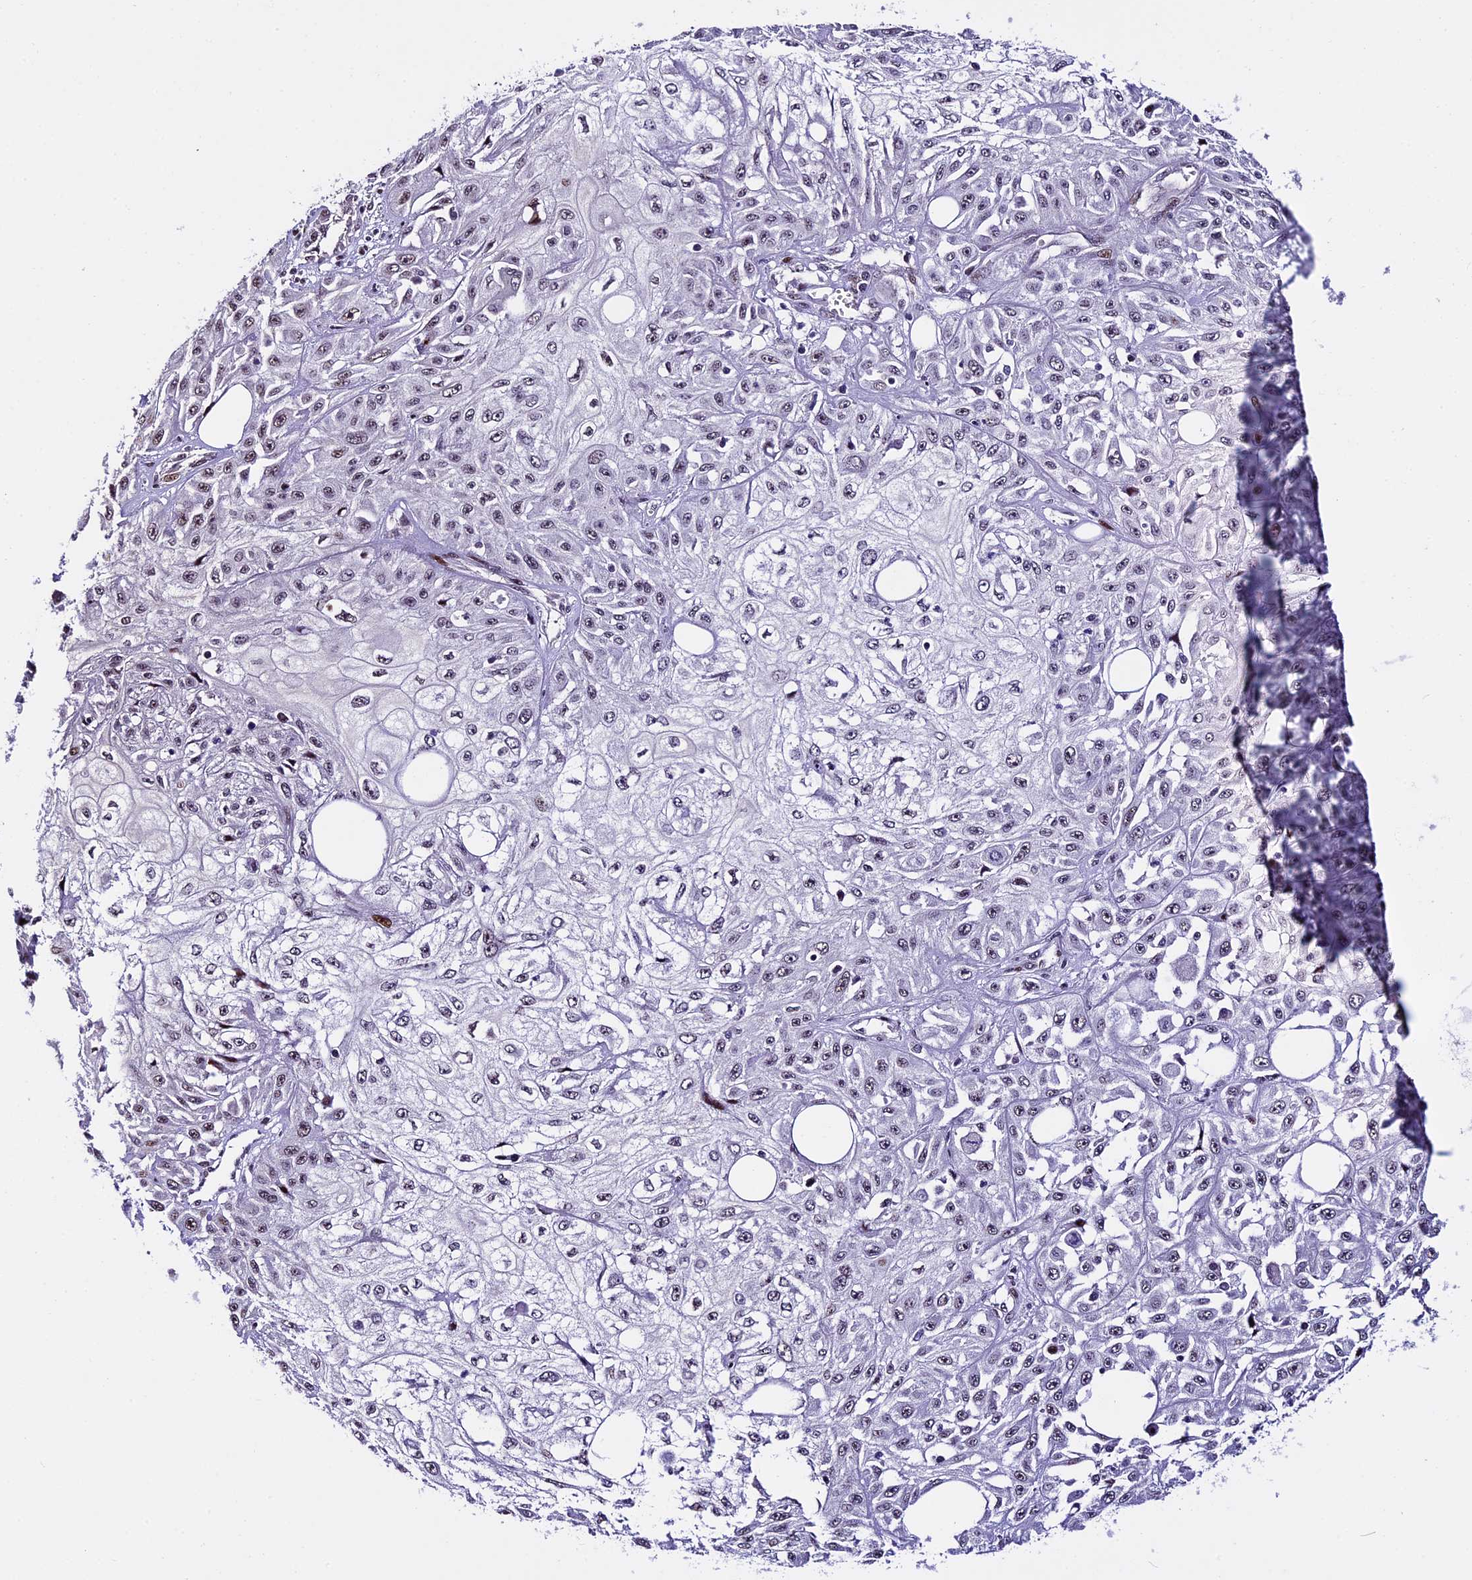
{"staining": {"intensity": "weak", "quantity": "25%-75%", "location": "nuclear"}, "tissue": "skin cancer", "cell_type": "Tumor cells", "image_type": "cancer", "snomed": [{"axis": "morphology", "description": "Squamous cell carcinoma, NOS"}, {"axis": "morphology", "description": "Squamous cell carcinoma, metastatic, NOS"}, {"axis": "topography", "description": "Skin"}, {"axis": "topography", "description": "Lymph node"}], "caption": "The image exhibits a brown stain indicating the presence of a protein in the nuclear of tumor cells in squamous cell carcinoma (skin).", "gene": "TCP11L2", "patient": {"sex": "male", "age": 75}}